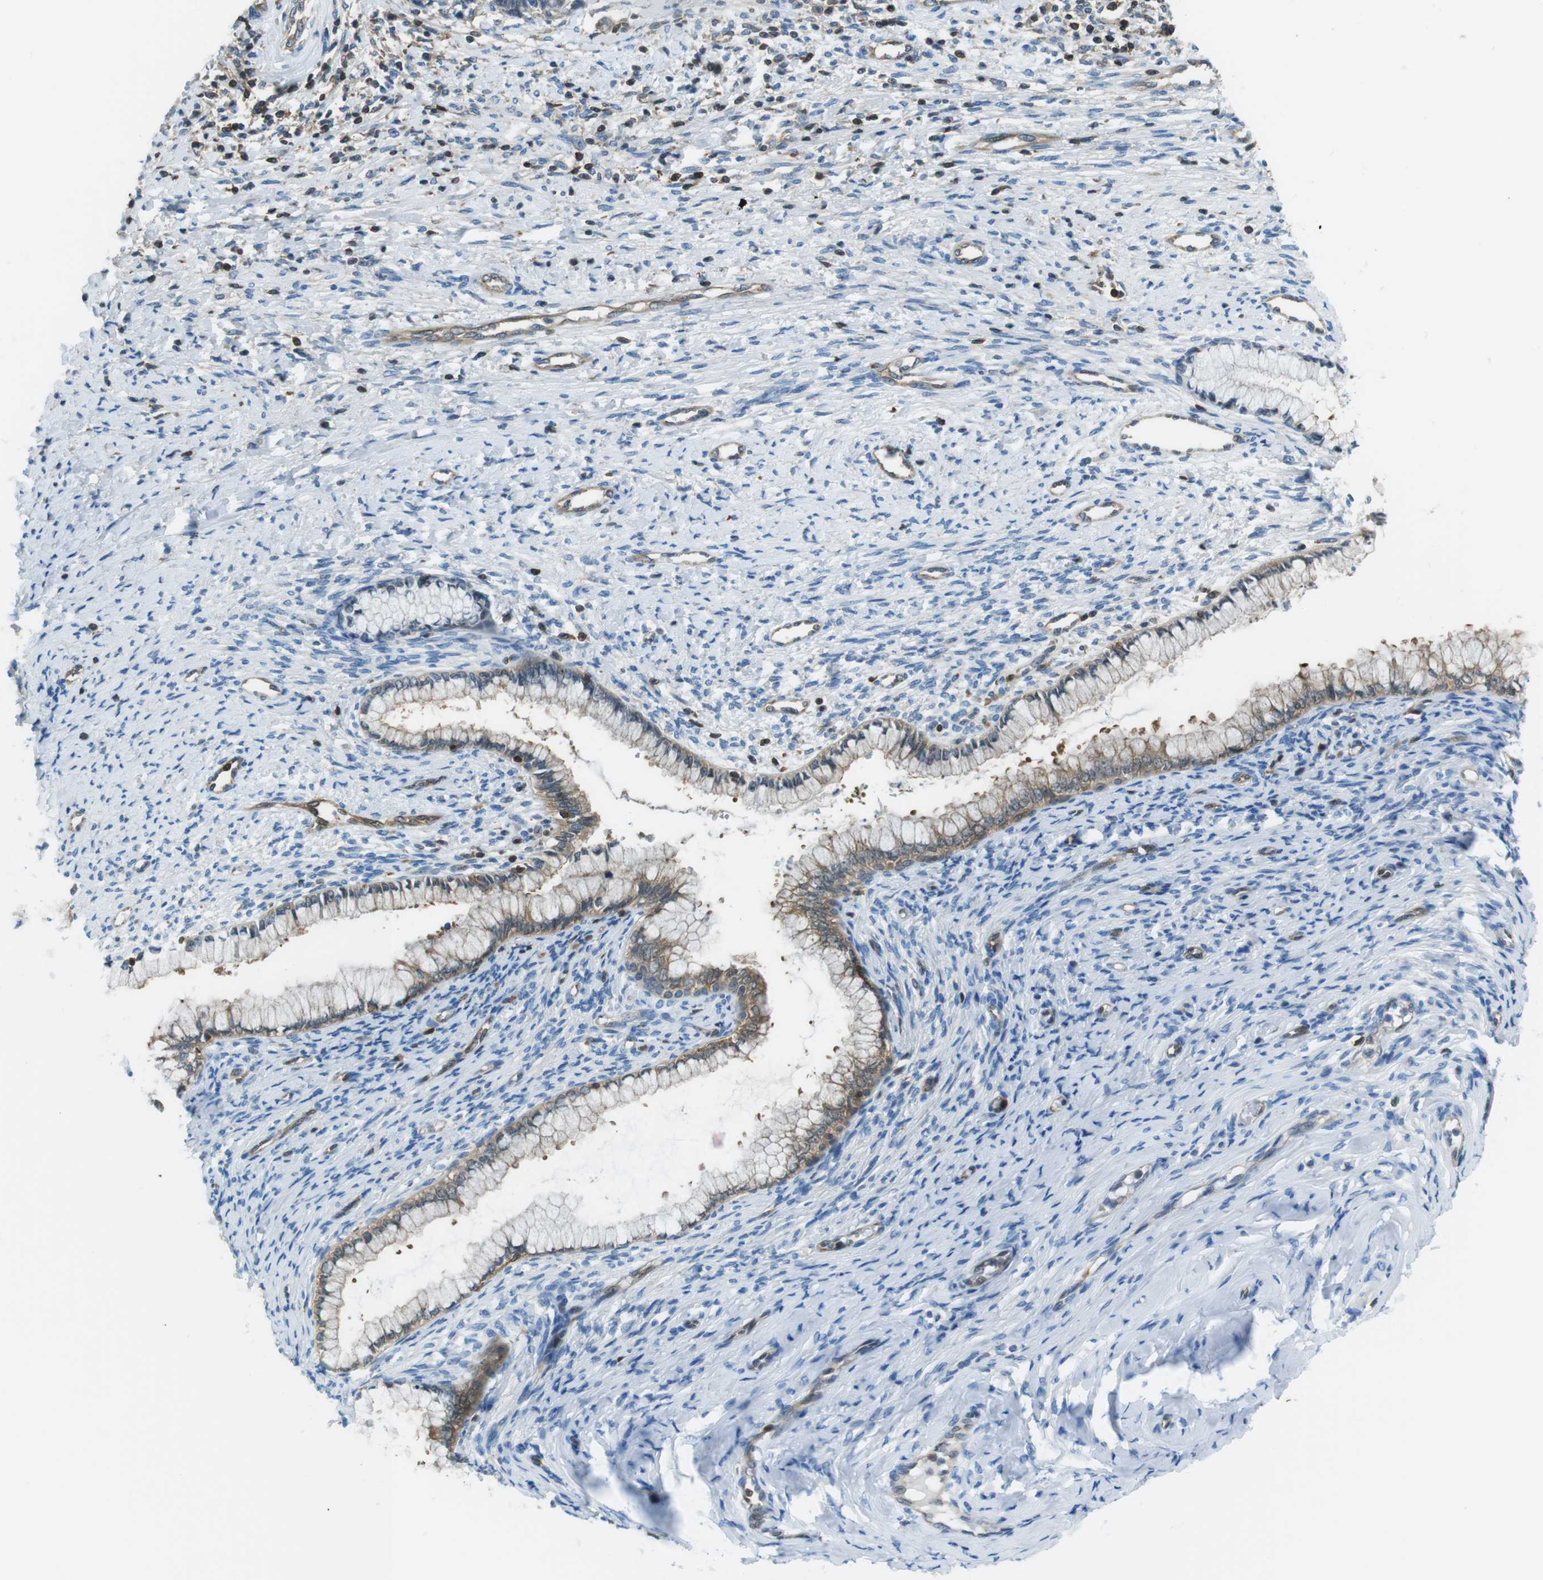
{"staining": {"intensity": "weak", "quantity": "25%-75%", "location": "cytoplasmic/membranous"}, "tissue": "cervical cancer", "cell_type": "Tumor cells", "image_type": "cancer", "snomed": [{"axis": "morphology", "description": "Squamous cell carcinoma, NOS"}, {"axis": "topography", "description": "Cervix"}], "caption": "Weak cytoplasmic/membranous positivity is appreciated in about 25%-75% of tumor cells in squamous cell carcinoma (cervical).", "gene": "TES", "patient": {"sex": "female", "age": 63}}